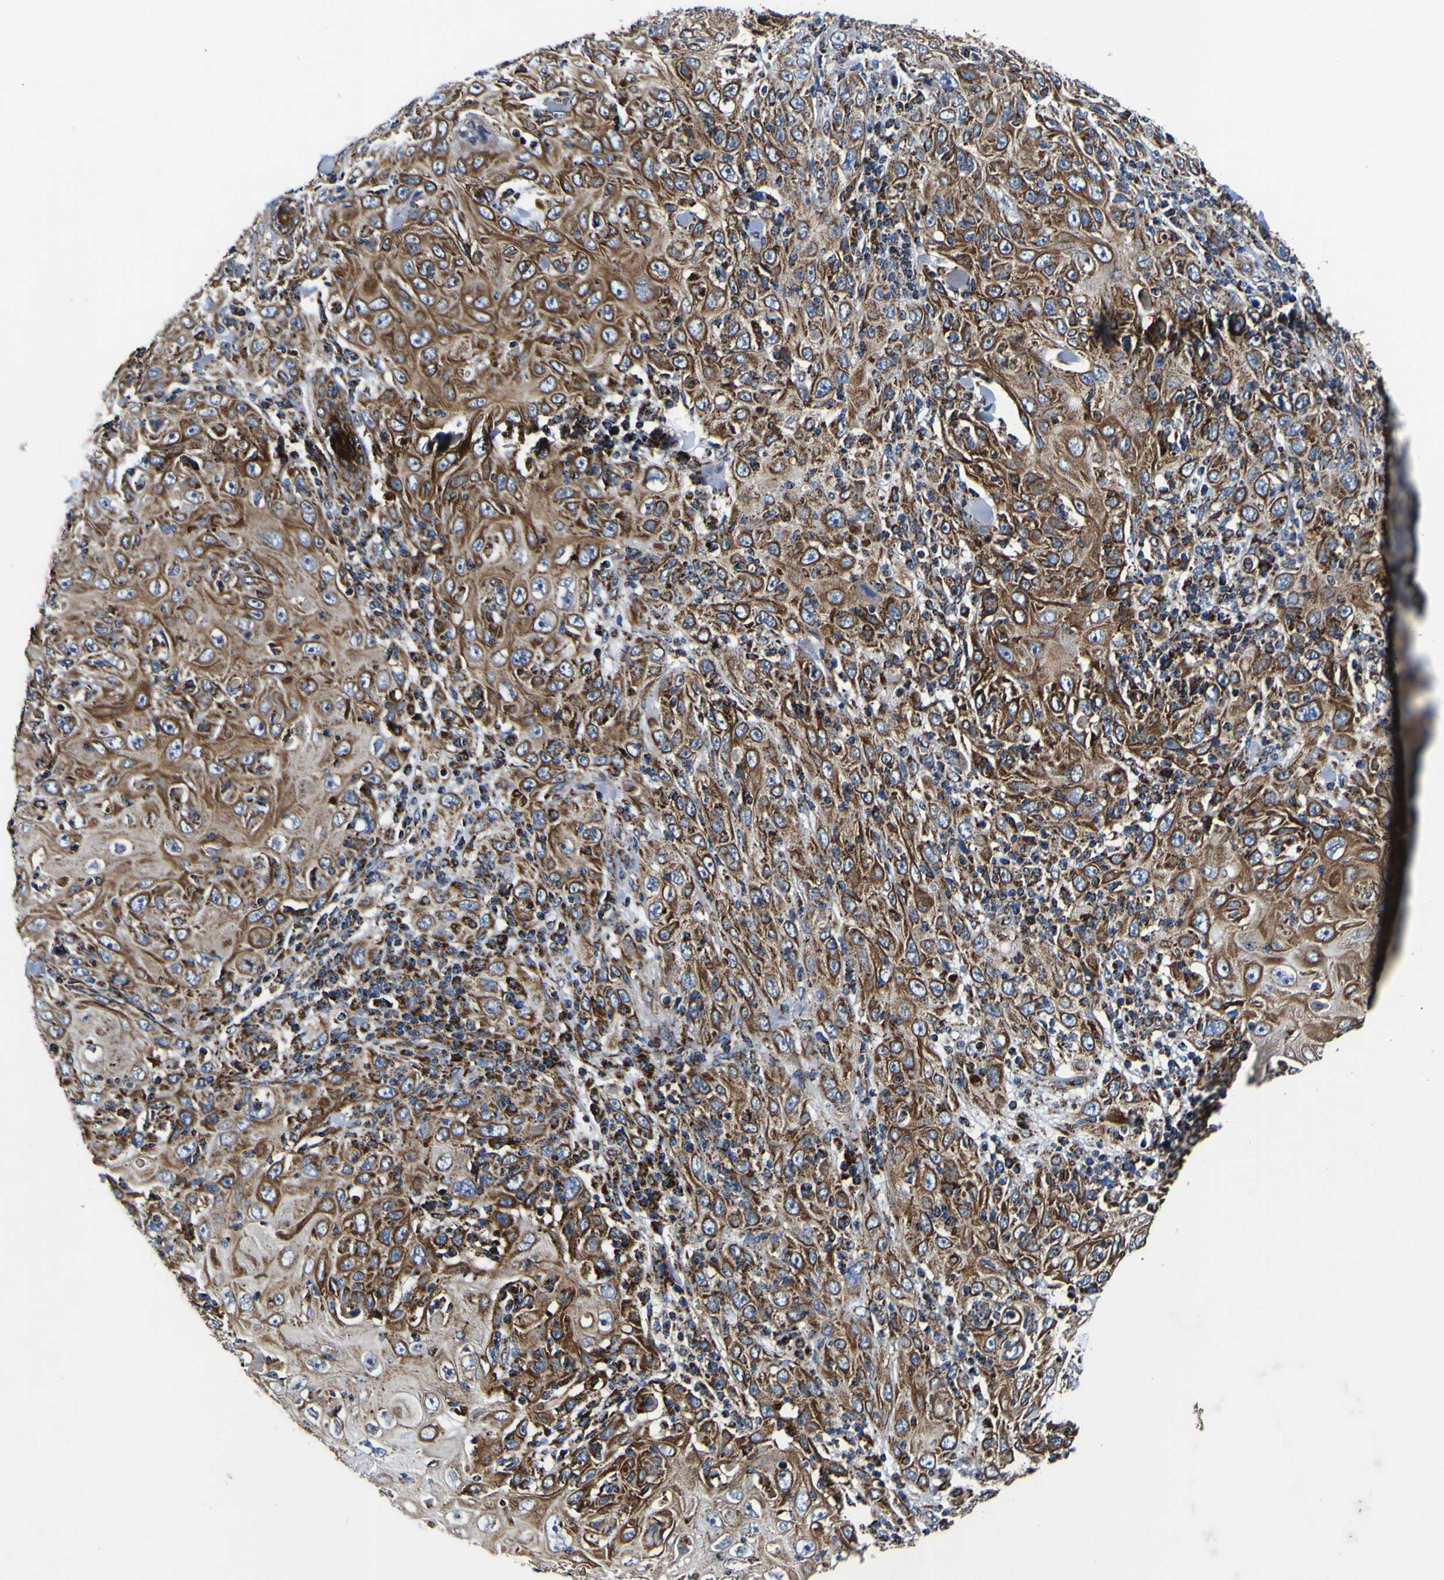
{"staining": {"intensity": "moderate", "quantity": ">75%", "location": "cytoplasmic/membranous"}, "tissue": "skin cancer", "cell_type": "Tumor cells", "image_type": "cancer", "snomed": [{"axis": "morphology", "description": "Squamous cell carcinoma, NOS"}, {"axis": "topography", "description": "Skin"}], "caption": "Immunohistochemical staining of skin cancer (squamous cell carcinoma) exhibits medium levels of moderate cytoplasmic/membranous protein staining in approximately >75% of tumor cells. (Brightfield microscopy of DAB IHC at high magnification).", "gene": "PTRH2", "patient": {"sex": "female", "age": 88}}